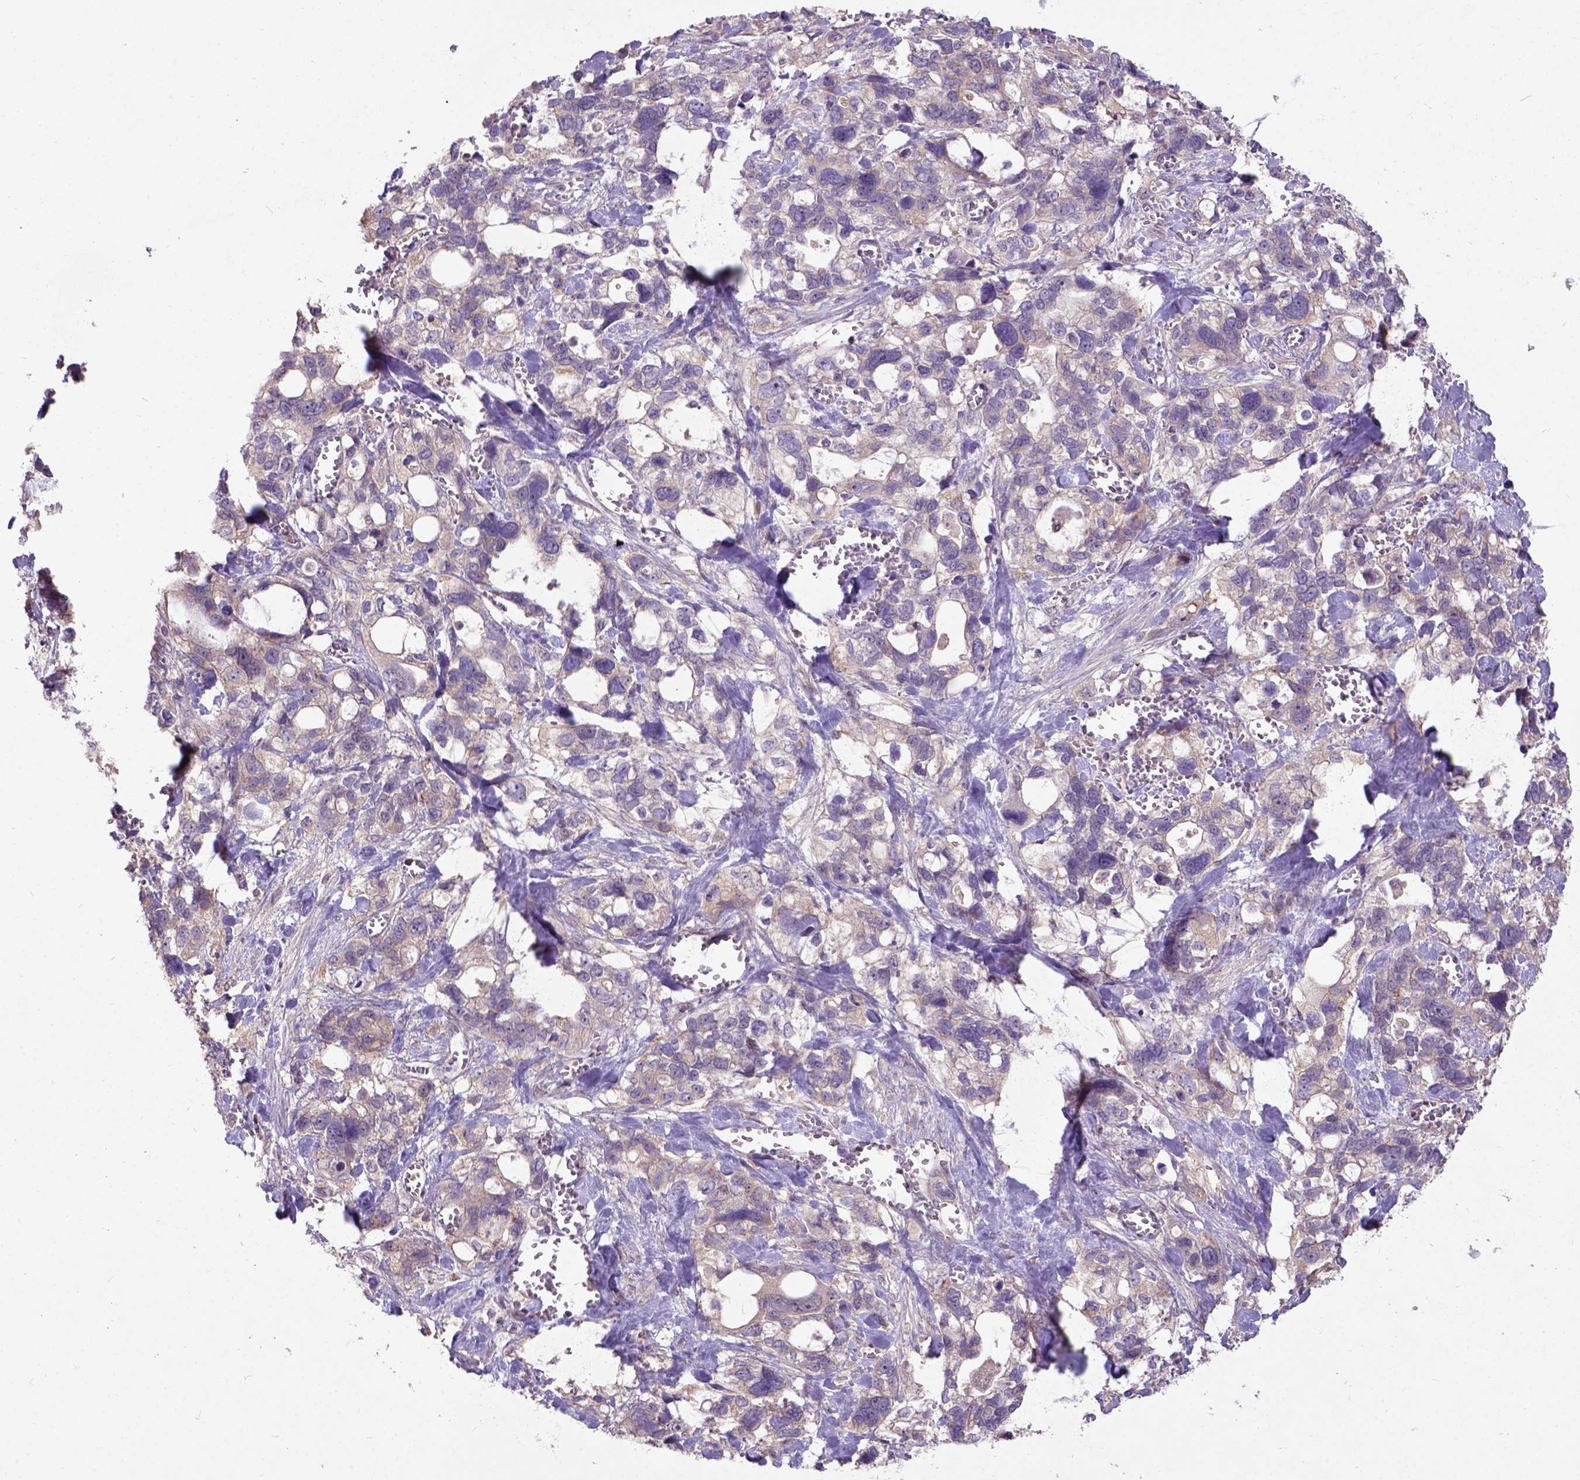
{"staining": {"intensity": "weak", "quantity": "25%-75%", "location": "cytoplasmic/membranous"}, "tissue": "stomach cancer", "cell_type": "Tumor cells", "image_type": "cancer", "snomed": [{"axis": "morphology", "description": "Adenocarcinoma, NOS"}, {"axis": "topography", "description": "Stomach, upper"}], "caption": "A histopathology image showing weak cytoplasmic/membranous staining in about 25%-75% of tumor cells in stomach cancer, as visualized by brown immunohistochemical staining.", "gene": "KBTBD8", "patient": {"sex": "female", "age": 81}}